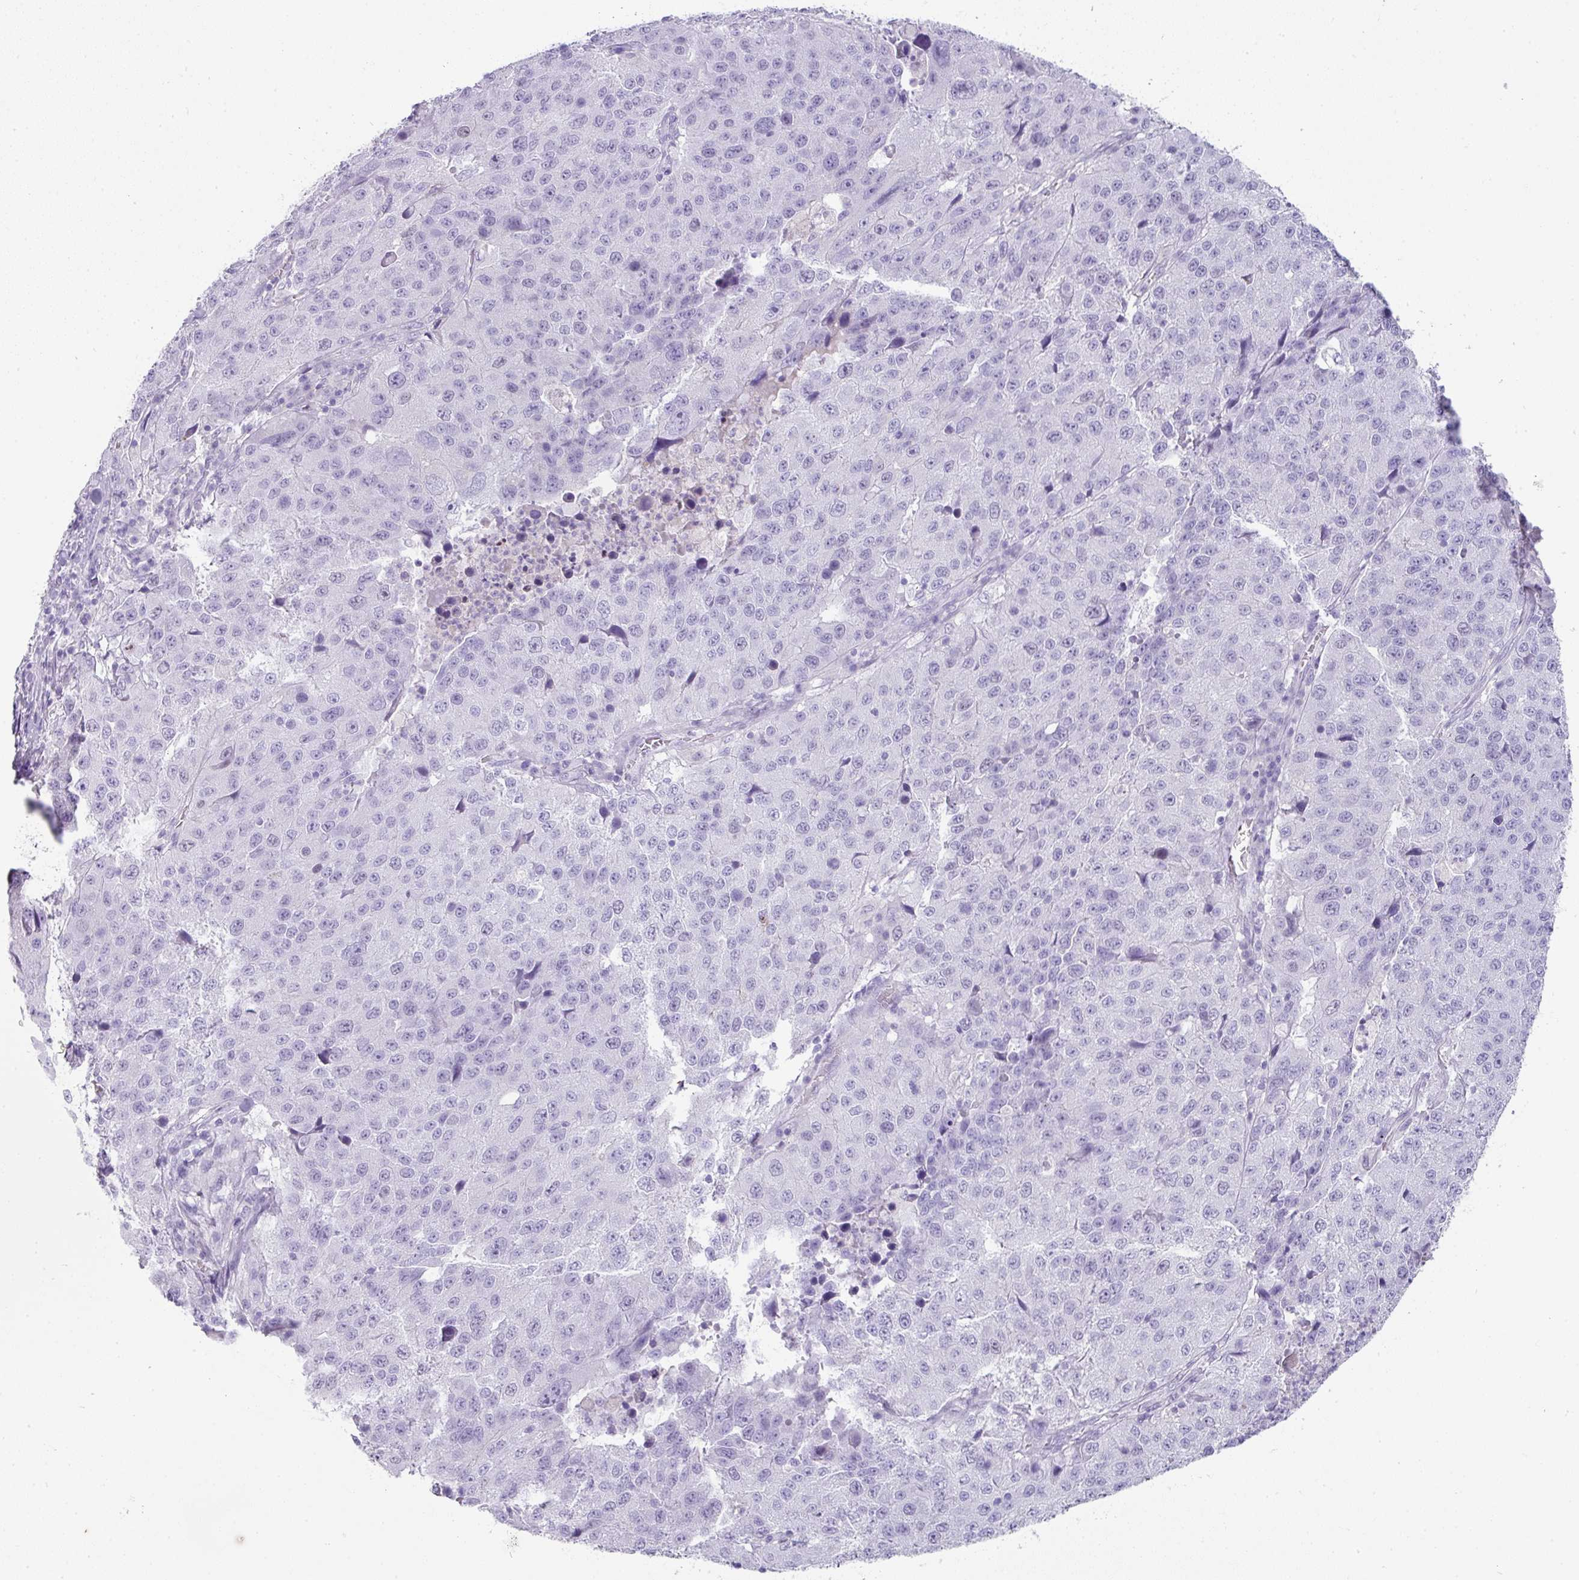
{"staining": {"intensity": "negative", "quantity": "none", "location": "none"}, "tissue": "stomach cancer", "cell_type": "Tumor cells", "image_type": "cancer", "snomed": [{"axis": "morphology", "description": "Adenocarcinoma, NOS"}, {"axis": "topography", "description": "Stomach"}], "caption": "The histopathology image reveals no significant positivity in tumor cells of stomach cancer.", "gene": "OR52N1", "patient": {"sex": "male", "age": 71}}